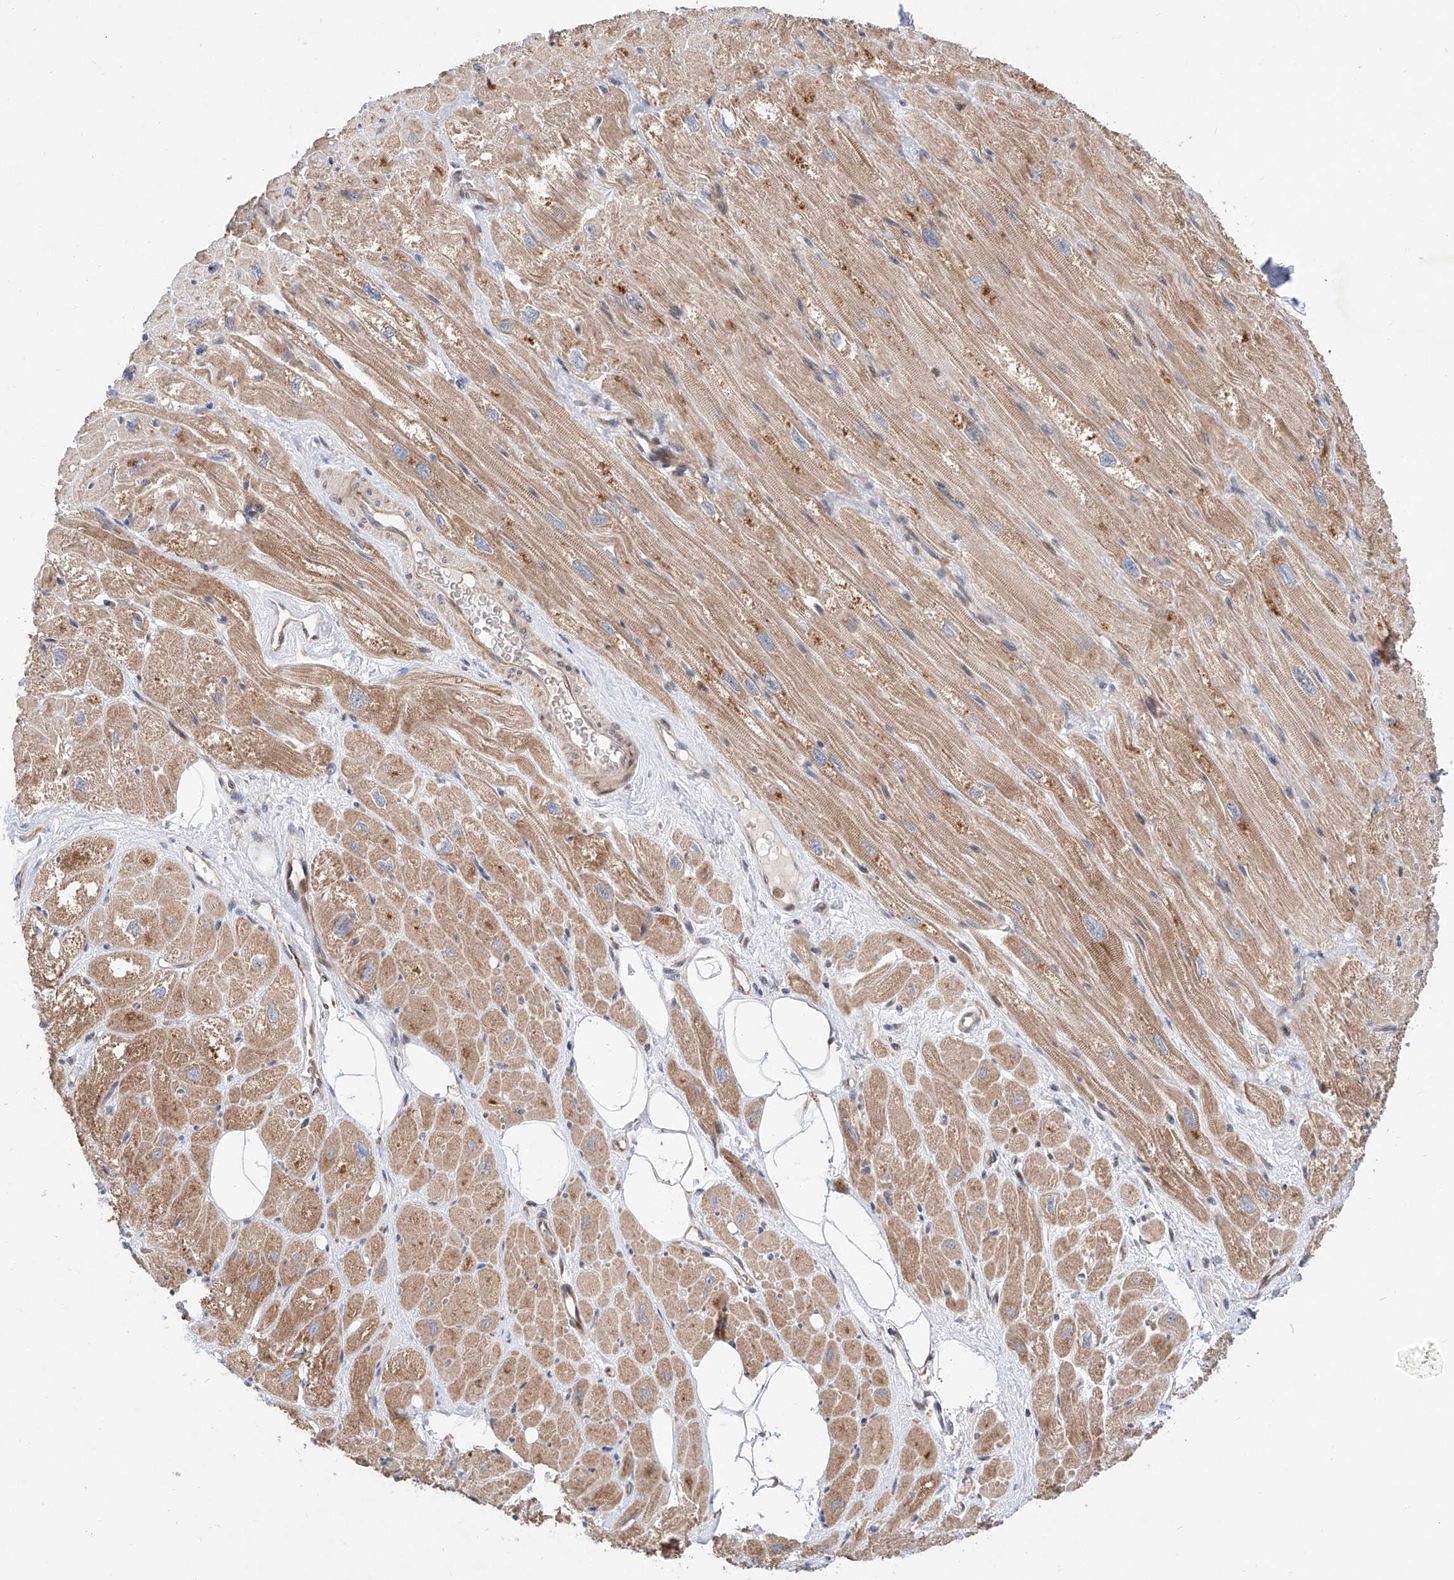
{"staining": {"intensity": "moderate", "quantity": ">75%", "location": "cytoplasmic/membranous"}, "tissue": "heart muscle", "cell_type": "Cardiomyocytes", "image_type": "normal", "snomed": [{"axis": "morphology", "description": "Normal tissue, NOS"}, {"axis": "topography", "description": "Heart"}], "caption": "Protein analysis of benign heart muscle displays moderate cytoplasmic/membranous expression in about >75% of cardiomyocytes.", "gene": "FUCA2", "patient": {"sex": "male", "age": 50}}